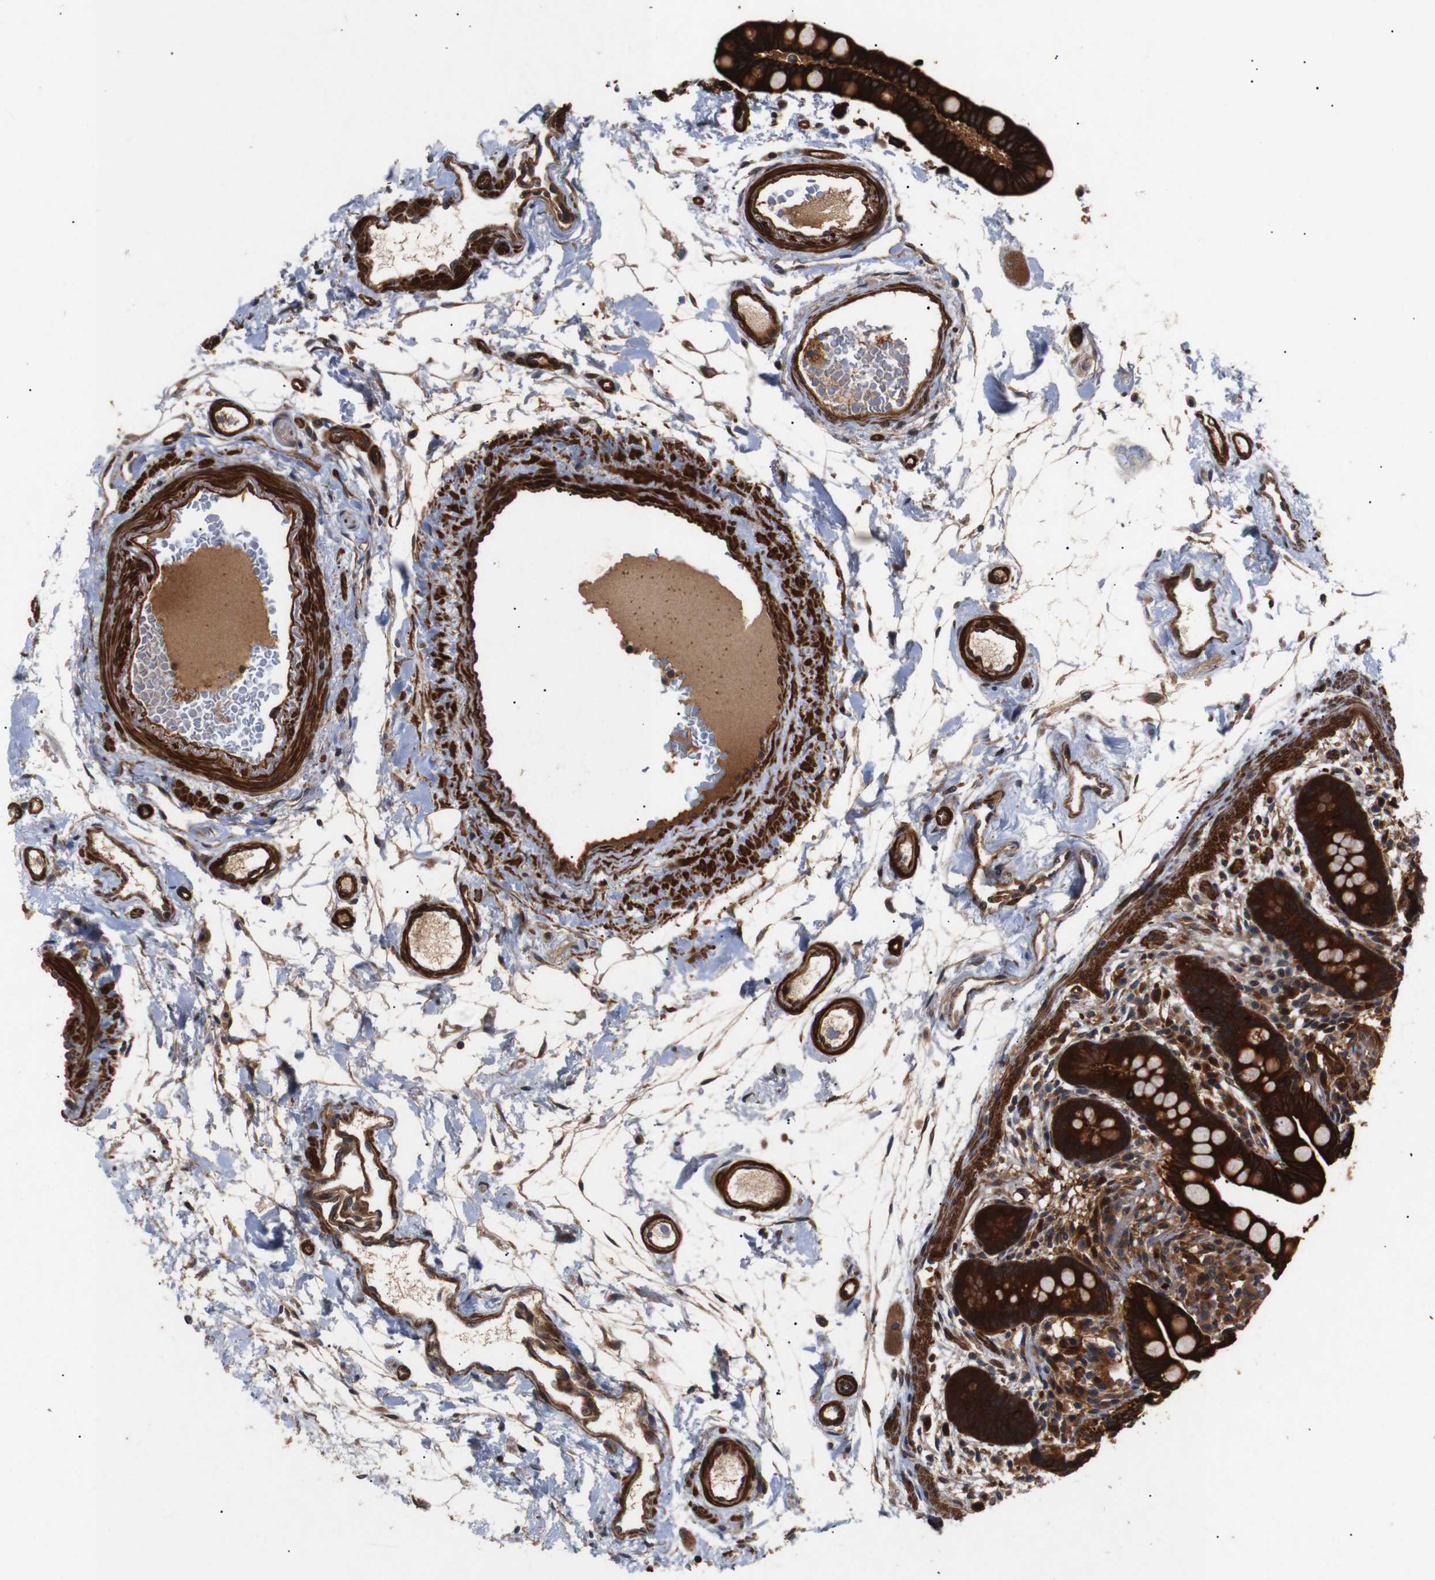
{"staining": {"intensity": "strong", "quantity": ">75%", "location": "cytoplasmic/membranous"}, "tissue": "colon", "cell_type": "Endothelial cells", "image_type": "normal", "snomed": [{"axis": "morphology", "description": "Normal tissue, NOS"}, {"axis": "topography", "description": "Colon"}], "caption": "IHC micrograph of unremarkable colon: human colon stained using IHC exhibits high levels of strong protein expression localized specifically in the cytoplasmic/membranous of endothelial cells, appearing as a cytoplasmic/membranous brown color.", "gene": "PAWR", "patient": {"sex": "male", "age": 73}}